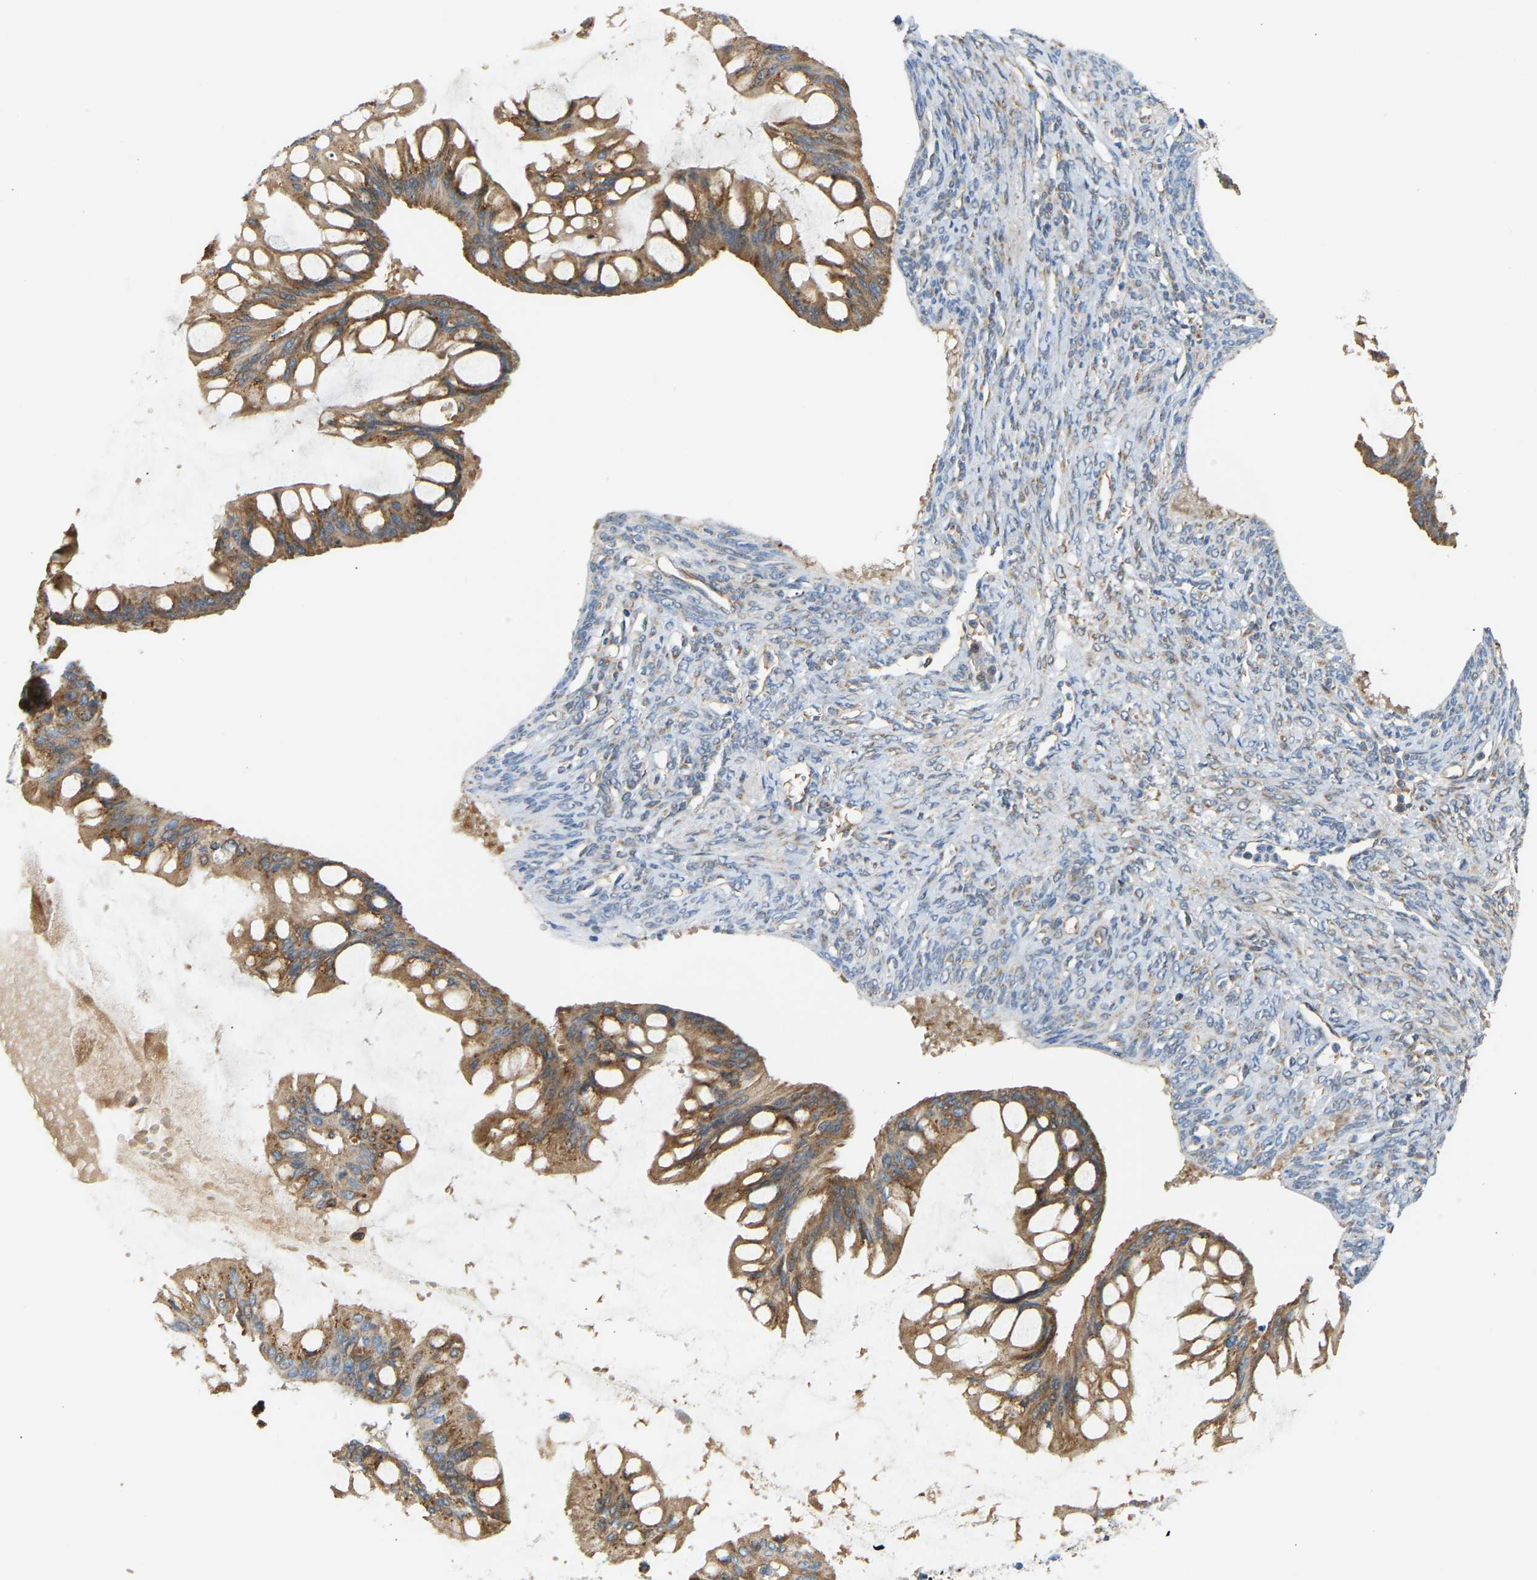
{"staining": {"intensity": "moderate", "quantity": ">75%", "location": "cytoplasmic/membranous"}, "tissue": "ovarian cancer", "cell_type": "Tumor cells", "image_type": "cancer", "snomed": [{"axis": "morphology", "description": "Cystadenocarcinoma, mucinous, NOS"}, {"axis": "topography", "description": "Ovary"}], "caption": "This photomicrograph exhibits IHC staining of ovarian cancer, with medium moderate cytoplasmic/membranous expression in about >75% of tumor cells.", "gene": "YIPF2", "patient": {"sex": "female", "age": 73}}